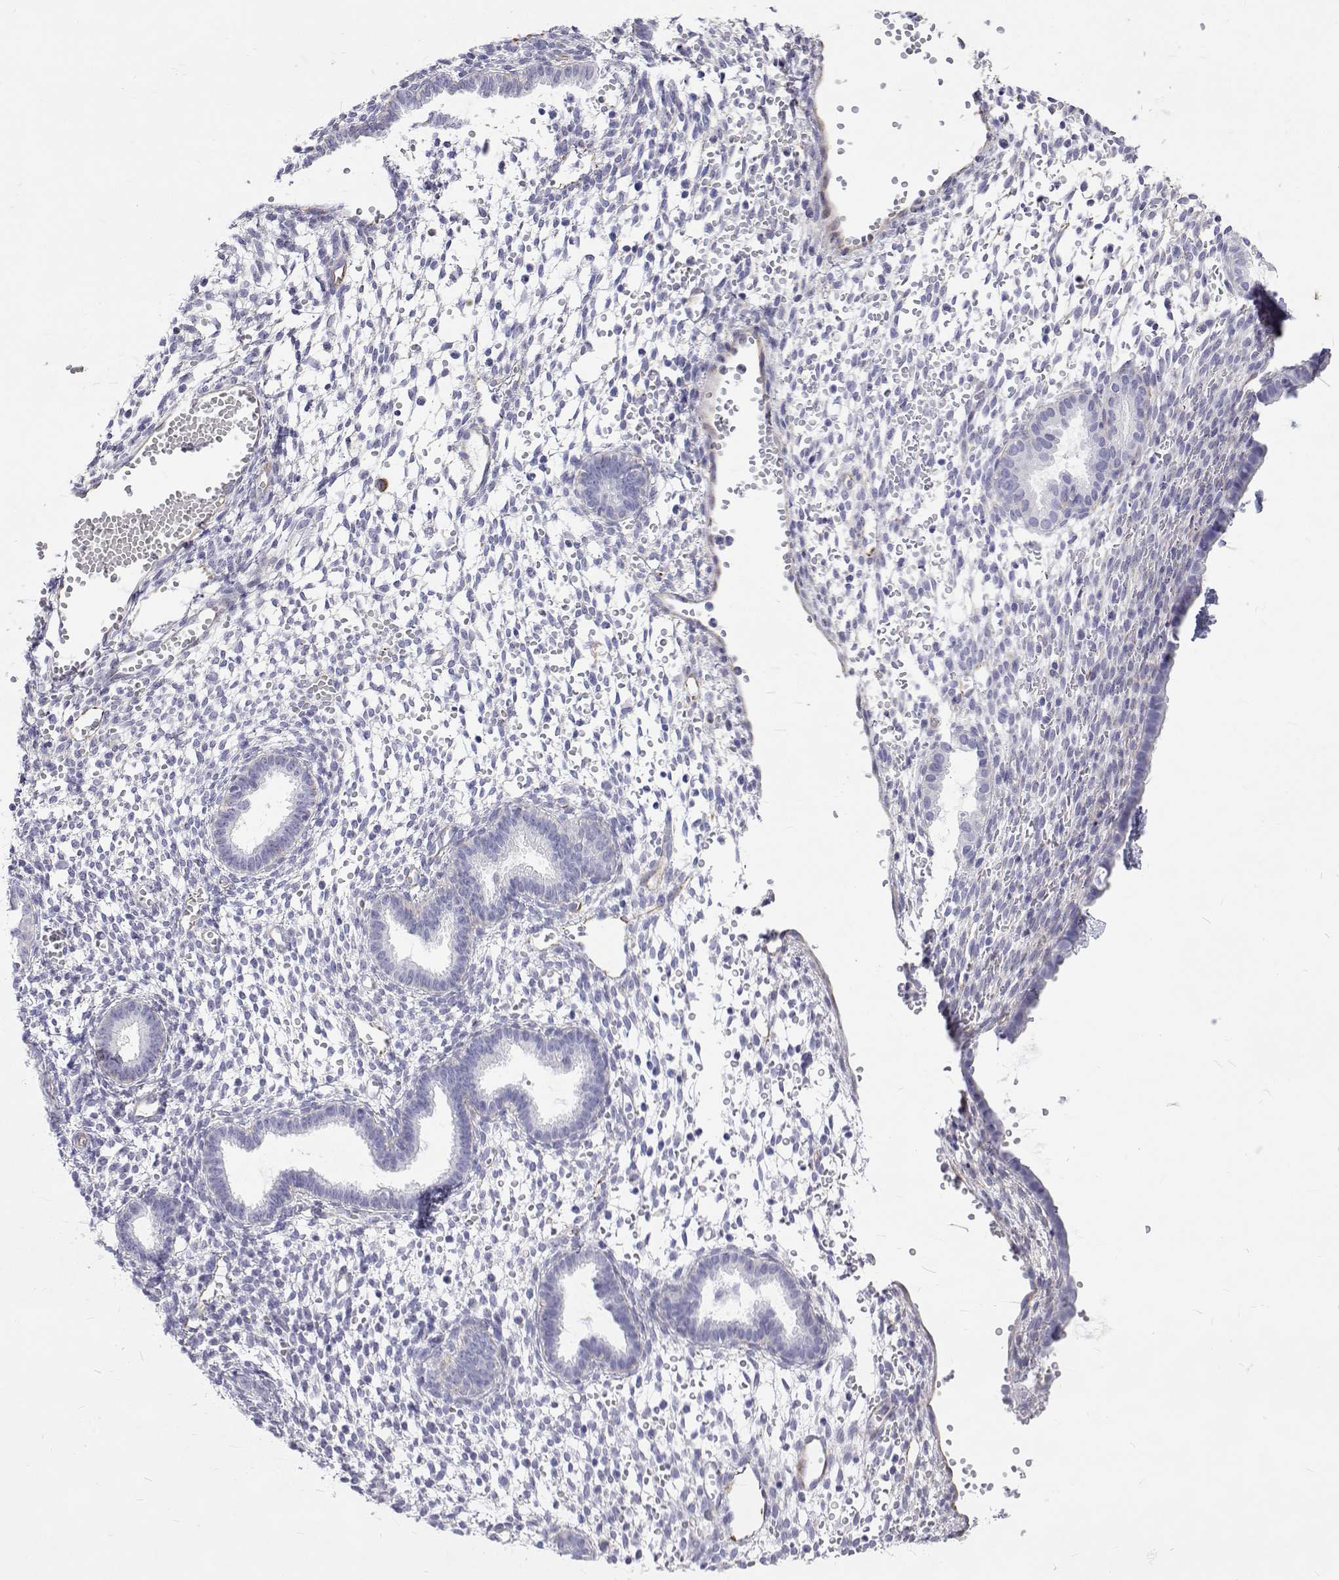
{"staining": {"intensity": "negative", "quantity": "none", "location": "none"}, "tissue": "endometrium", "cell_type": "Cells in endometrial stroma", "image_type": "normal", "snomed": [{"axis": "morphology", "description": "Normal tissue, NOS"}, {"axis": "topography", "description": "Endometrium"}], "caption": "Cells in endometrial stroma show no significant positivity in unremarkable endometrium.", "gene": "OPRPN", "patient": {"sex": "female", "age": 36}}